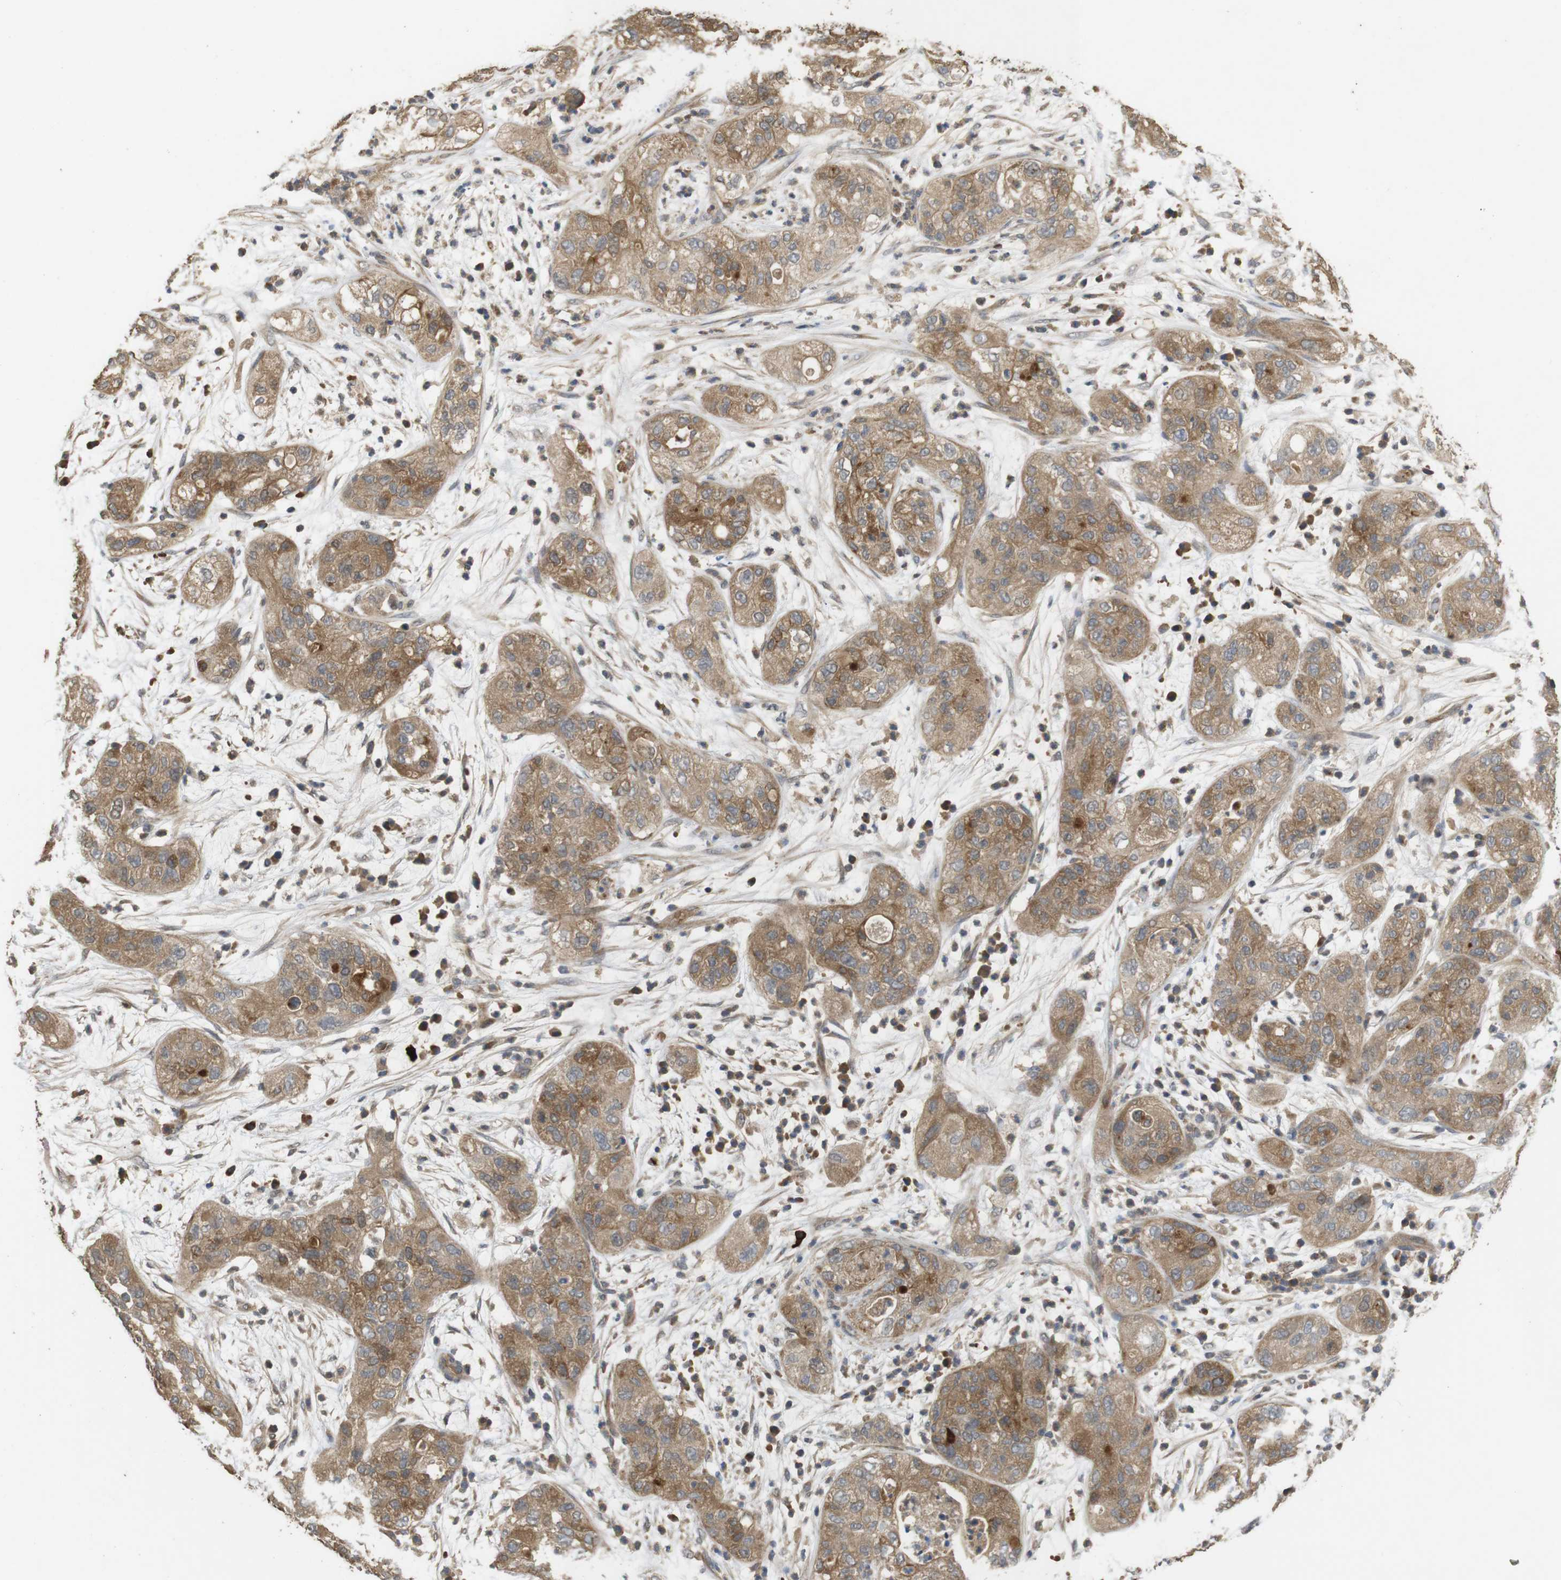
{"staining": {"intensity": "moderate", "quantity": ">75%", "location": "cytoplasmic/membranous,nuclear"}, "tissue": "pancreatic cancer", "cell_type": "Tumor cells", "image_type": "cancer", "snomed": [{"axis": "morphology", "description": "Adenocarcinoma, NOS"}, {"axis": "topography", "description": "Pancreas"}], "caption": "High-power microscopy captured an immunohistochemistry micrograph of pancreatic adenocarcinoma, revealing moderate cytoplasmic/membranous and nuclear positivity in approximately >75% of tumor cells. The staining was performed using DAB, with brown indicating positive protein expression. Nuclei are stained blue with hematoxylin.", "gene": "PCDHB10", "patient": {"sex": "female", "age": 78}}